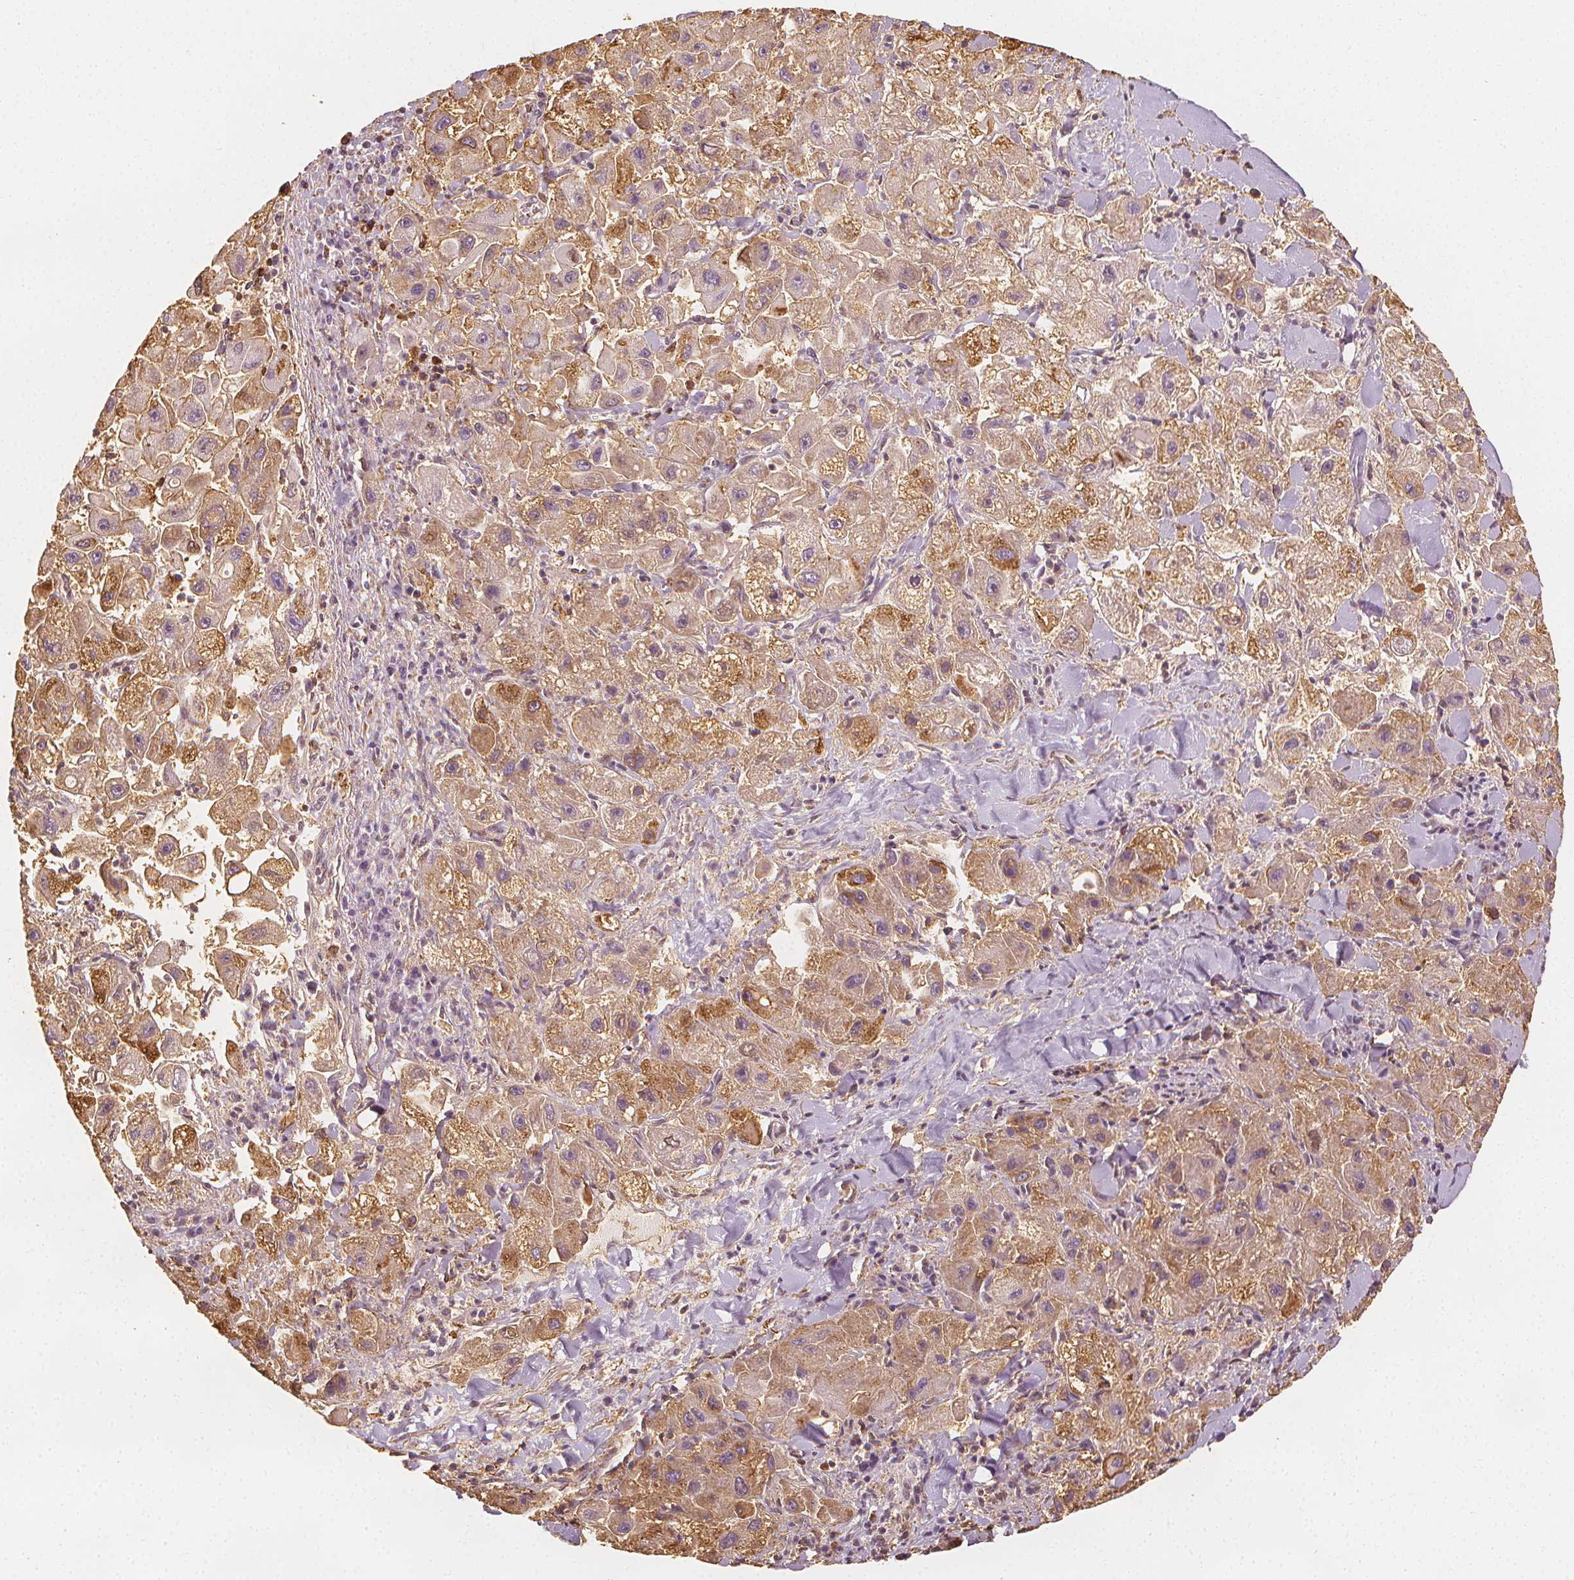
{"staining": {"intensity": "moderate", "quantity": "25%-75%", "location": "cytoplasmic/membranous"}, "tissue": "liver cancer", "cell_type": "Tumor cells", "image_type": "cancer", "snomed": [{"axis": "morphology", "description": "Carcinoma, Hepatocellular, NOS"}, {"axis": "topography", "description": "Liver"}], "caption": "High-power microscopy captured an IHC histopathology image of liver hepatocellular carcinoma, revealing moderate cytoplasmic/membranous staining in approximately 25%-75% of tumor cells.", "gene": "ARHGAP26", "patient": {"sex": "male", "age": 24}}